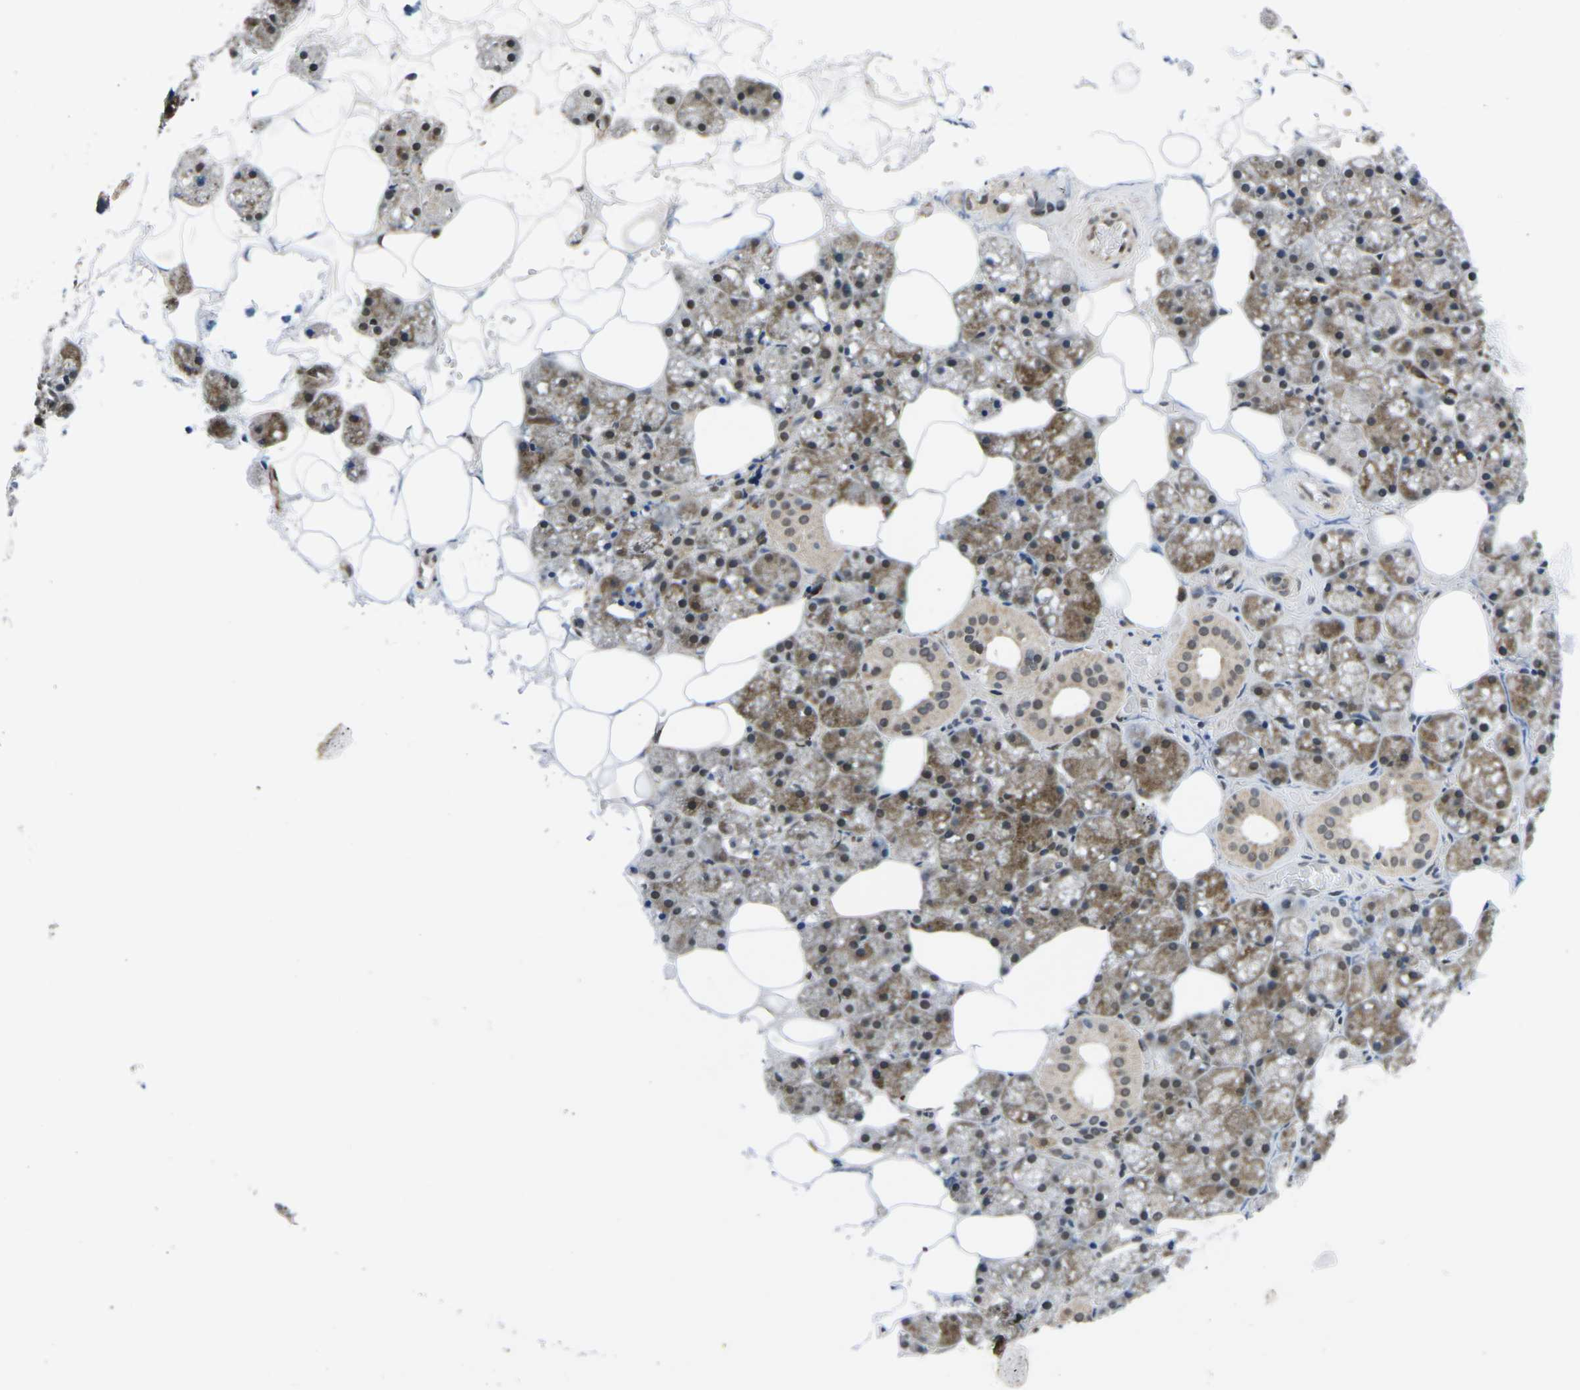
{"staining": {"intensity": "moderate", "quantity": "25%-75%", "location": "cytoplasmic/membranous"}, "tissue": "salivary gland", "cell_type": "Glandular cells", "image_type": "normal", "snomed": [{"axis": "morphology", "description": "Normal tissue, NOS"}, {"axis": "topography", "description": "Salivary gland"}], "caption": "A high-resolution photomicrograph shows IHC staining of unremarkable salivary gland, which demonstrates moderate cytoplasmic/membranous staining in about 25%-75% of glandular cells. (brown staining indicates protein expression, while blue staining denotes nuclei).", "gene": "CCNE1", "patient": {"sex": "male", "age": 62}}